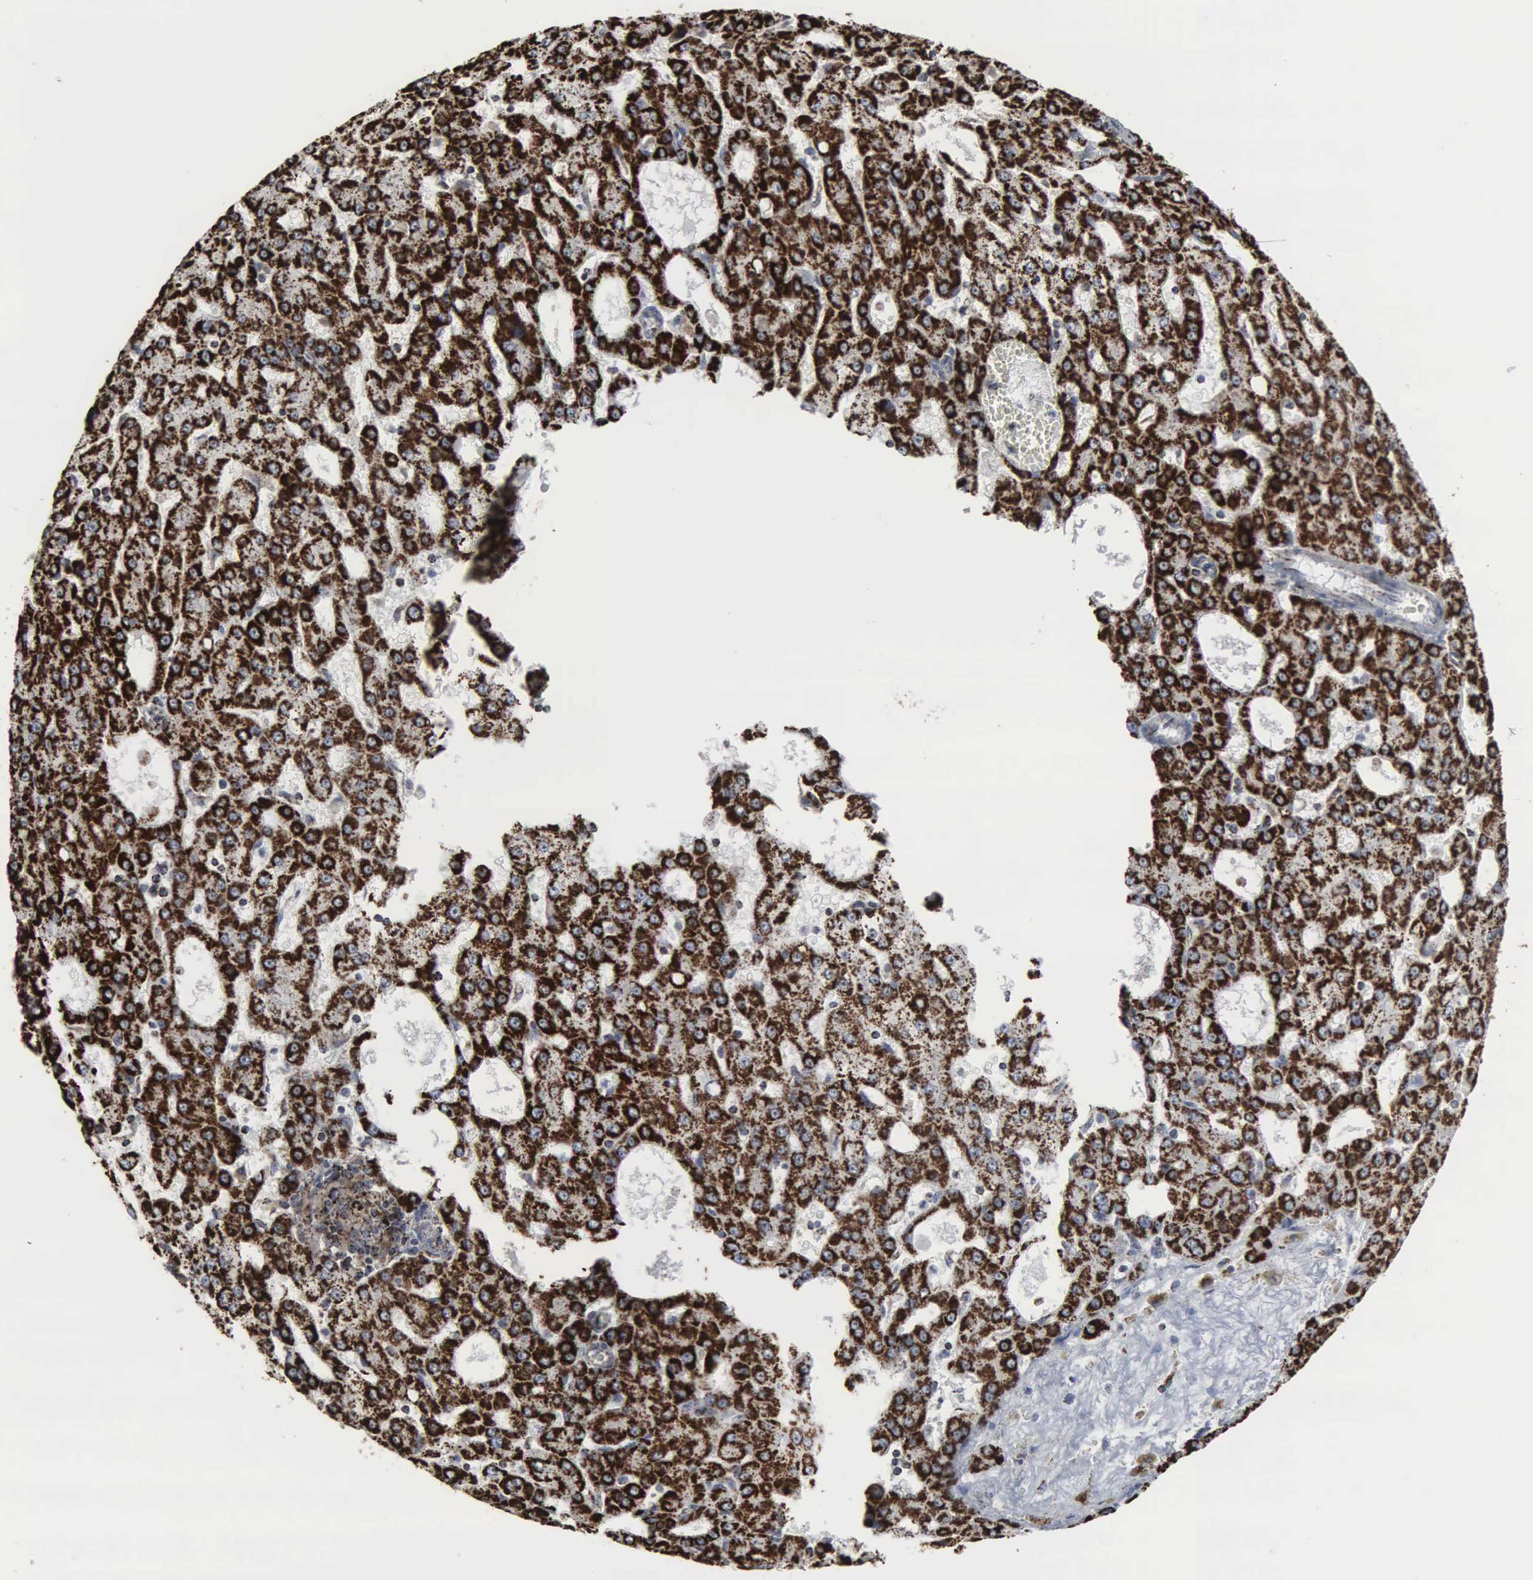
{"staining": {"intensity": "strong", "quantity": ">75%", "location": "cytoplasmic/membranous"}, "tissue": "liver cancer", "cell_type": "Tumor cells", "image_type": "cancer", "snomed": [{"axis": "morphology", "description": "Carcinoma, Hepatocellular, NOS"}, {"axis": "topography", "description": "Liver"}], "caption": "Strong cytoplasmic/membranous protein expression is identified in approximately >75% of tumor cells in hepatocellular carcinoma (liver).", "gene": "HSPA9", "patient": {"sex": "male", "age": 47}}